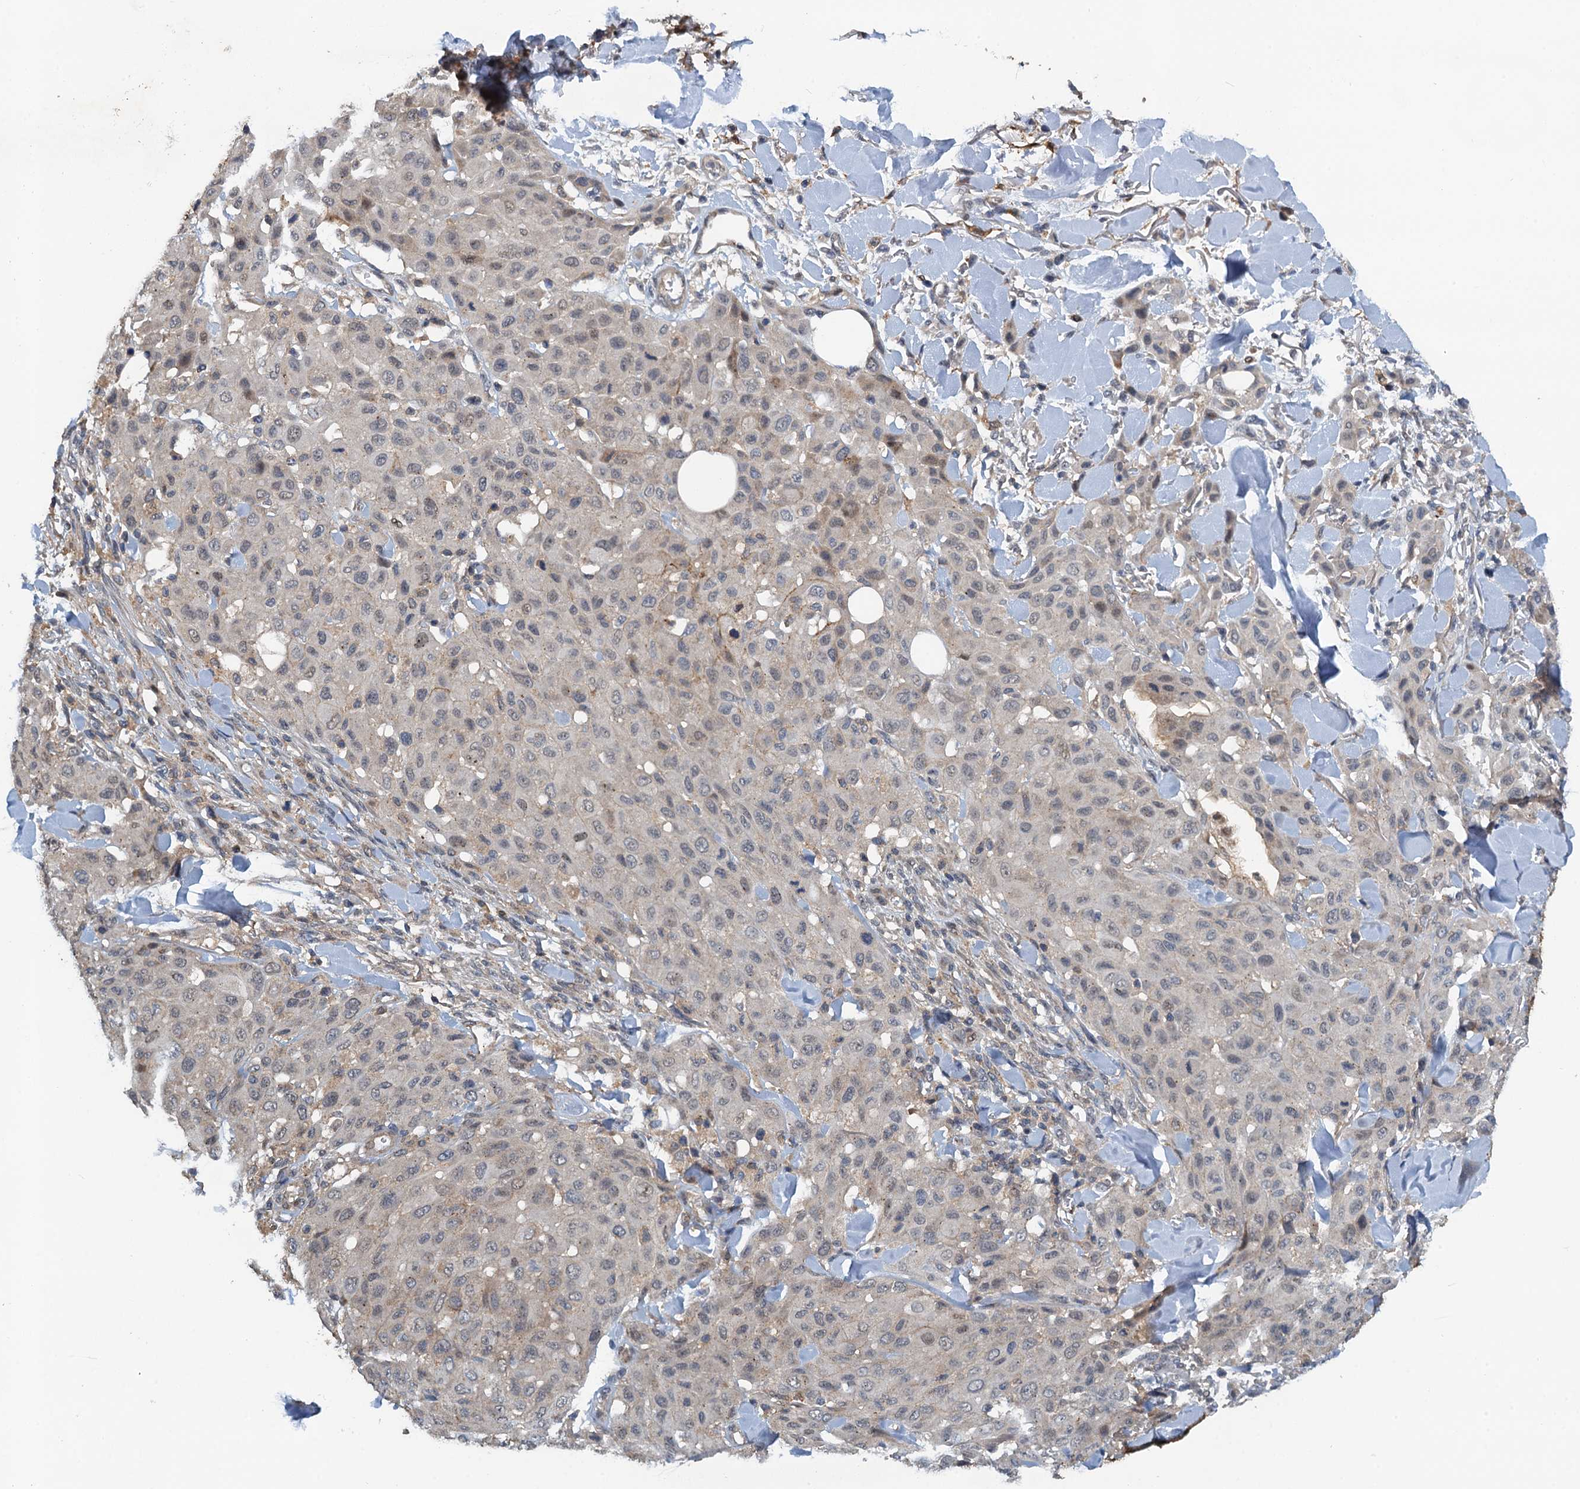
{"staining": {"intensity": "weak", "quantity": "<25%", "location": "nuclear"}, "tissue": "melanoma", "cell_type": "Tumor cells", "image_type": "cancer", "snomed": [{"axis": "morphology", "description": "Malignant melanoma, Metastatic site"}, {"axis": "topography", "description": "Skin"}], "caption": "Immunohistochemical staining of melanoma exhibits no significant positivity in tumor cells.", "gene": "ZNF606", "patient": {"sex": "female", "age": 81}}